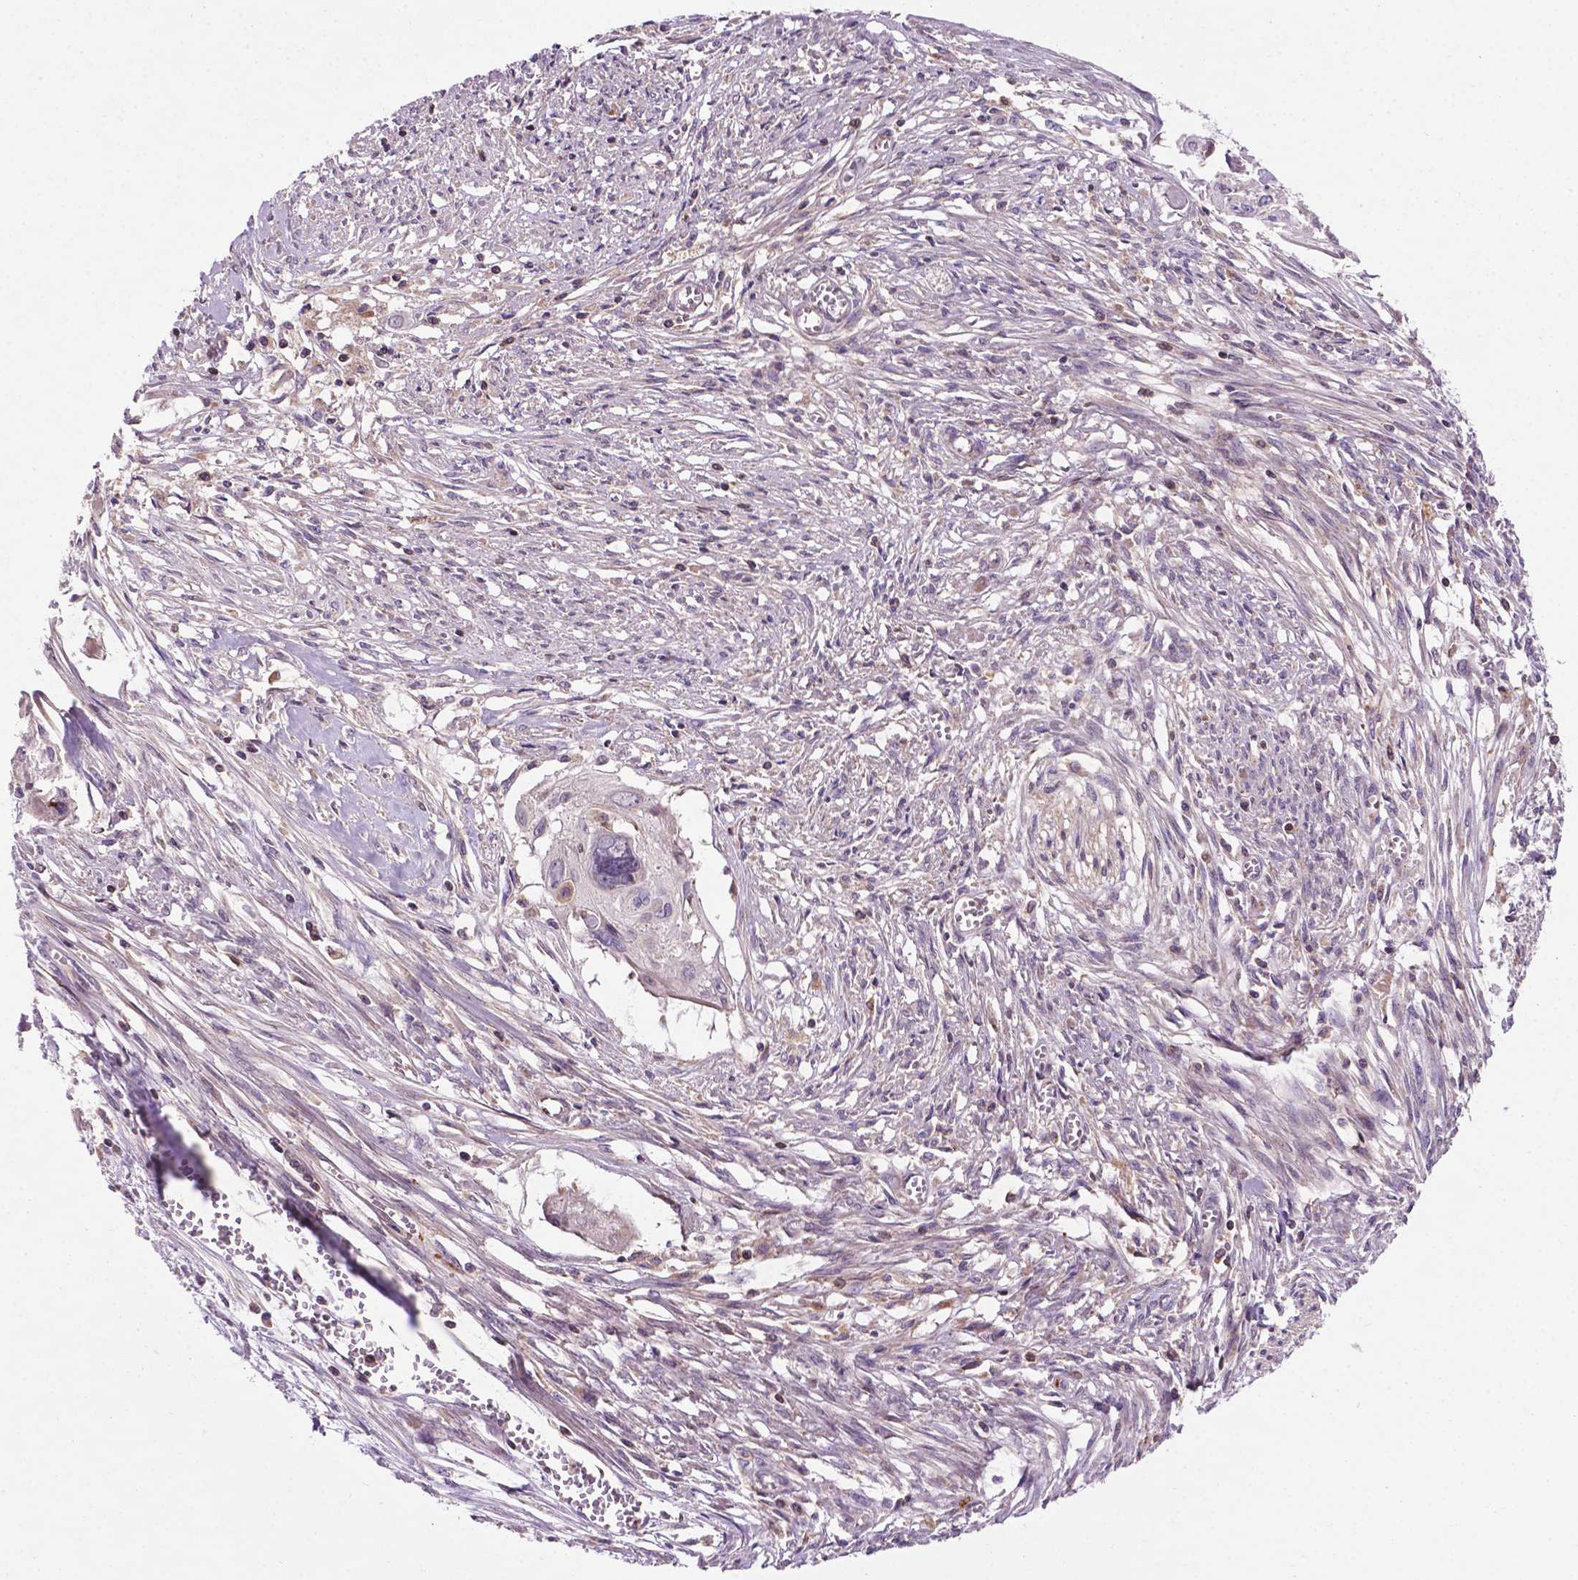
{"staining": {"intensity": "negative", "quantity": "none", "location": "none"}, "tissue": "cervical cancer", "cell_type": "Tumor cells", "image_type": "cancer", "snomed": [{"axis": "morphology", "description": "Squamous cell carcinoma, NOS"}, {"axis": "topography", "description": "Cervix"}], "caption": "The IHC image has no significant expression in tumor cells of cervical cancer (squamous cell carcinoma) tissue.", "gene": "SPNS2", "patient": {"sex": "female", "age": 49}}